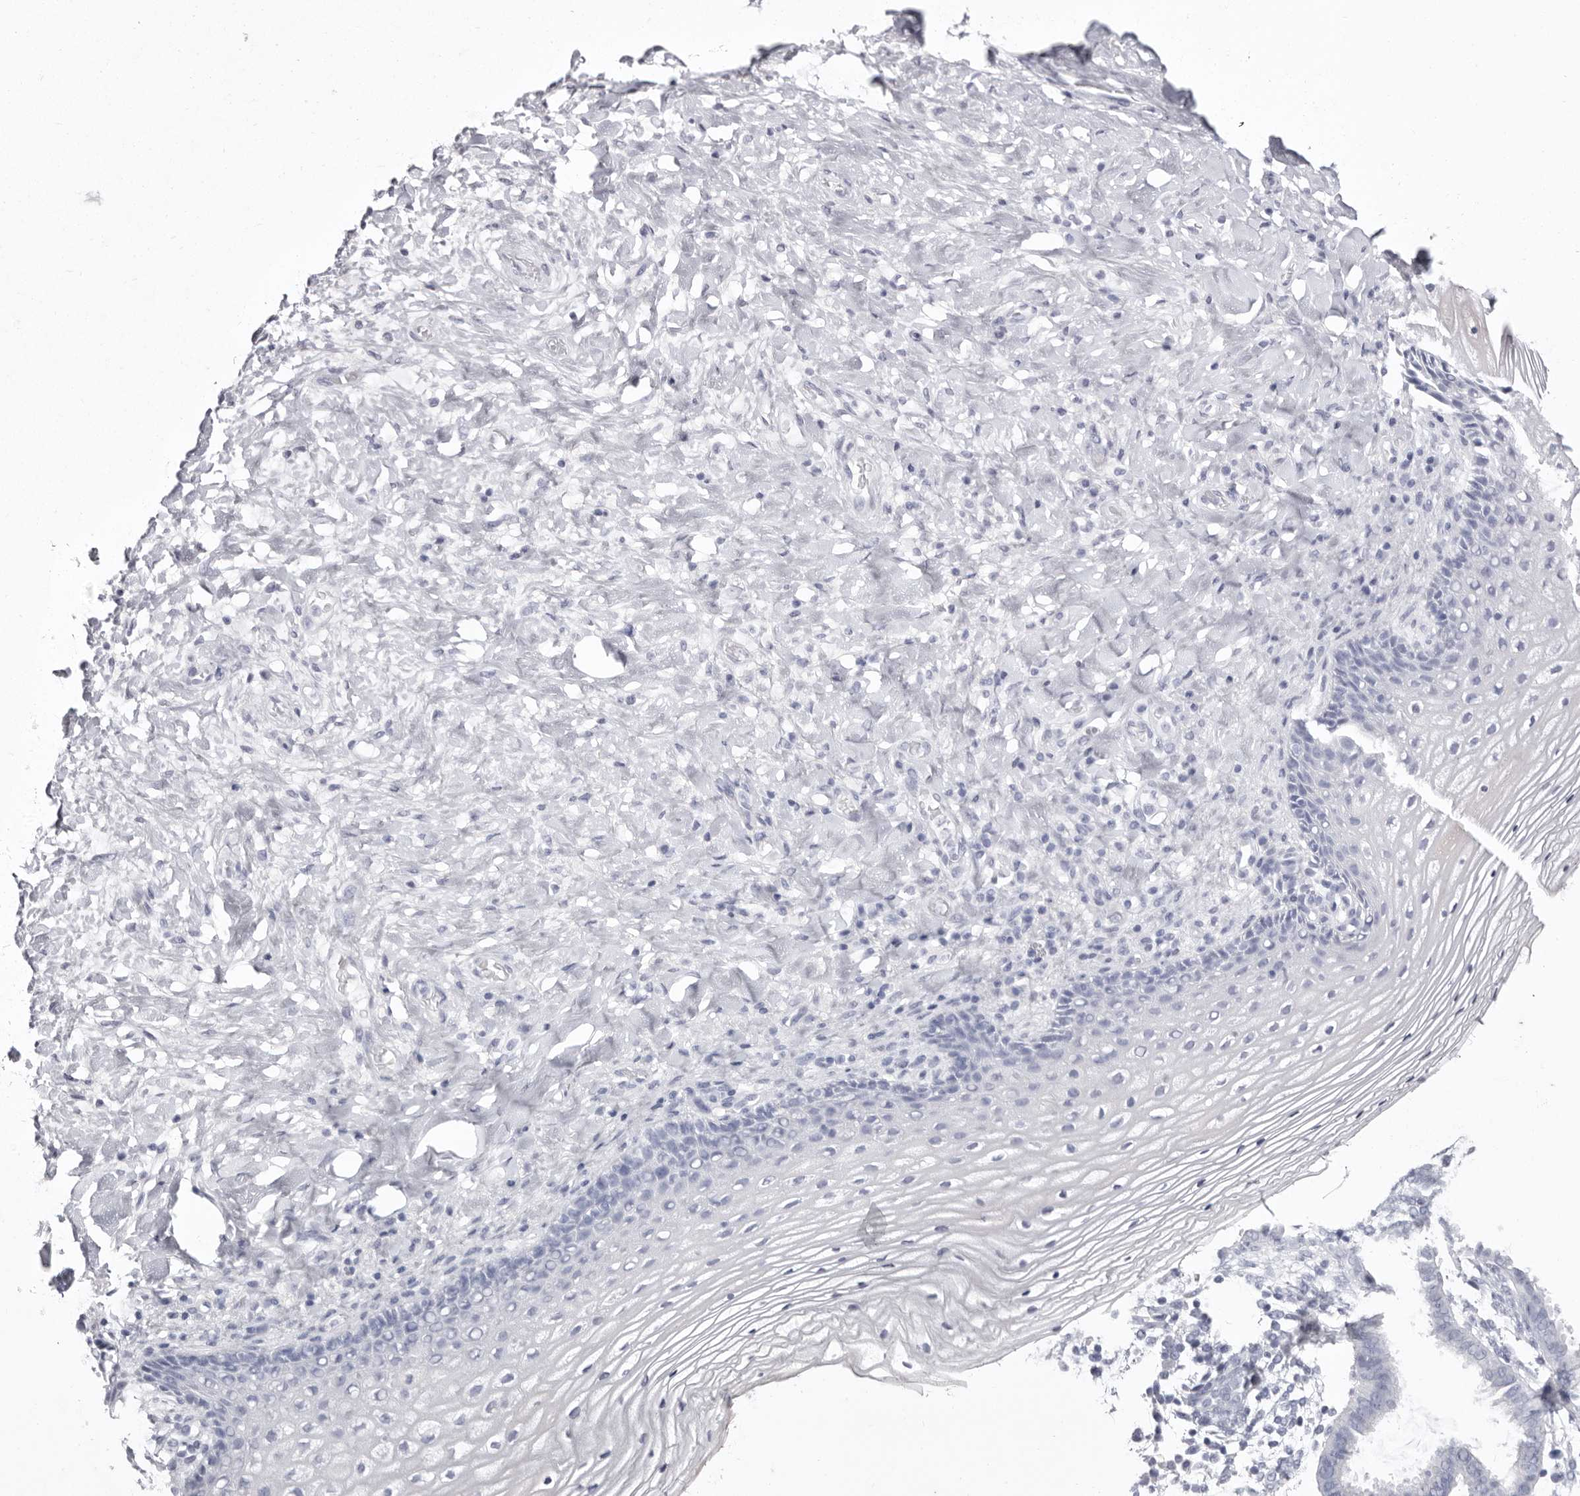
{"staining": {"intensity": "negative", "quantity": "none", "location": "none"}, "tissue": "vagina", "cell_type": "Squamous epithelial cells", "image_type": "normal", "snomed": [{"axis": "morphology", "description": "Normal tissue, NOS"}, {"axis": "topography", "description": "Vagina"}], "caption": "IHC of benign human vagina reveals no staining in squamous epithelial cells. Nuclei are stained in blue.", "gene": "LPO", "patient": {"sex": "female", "age": 60}}